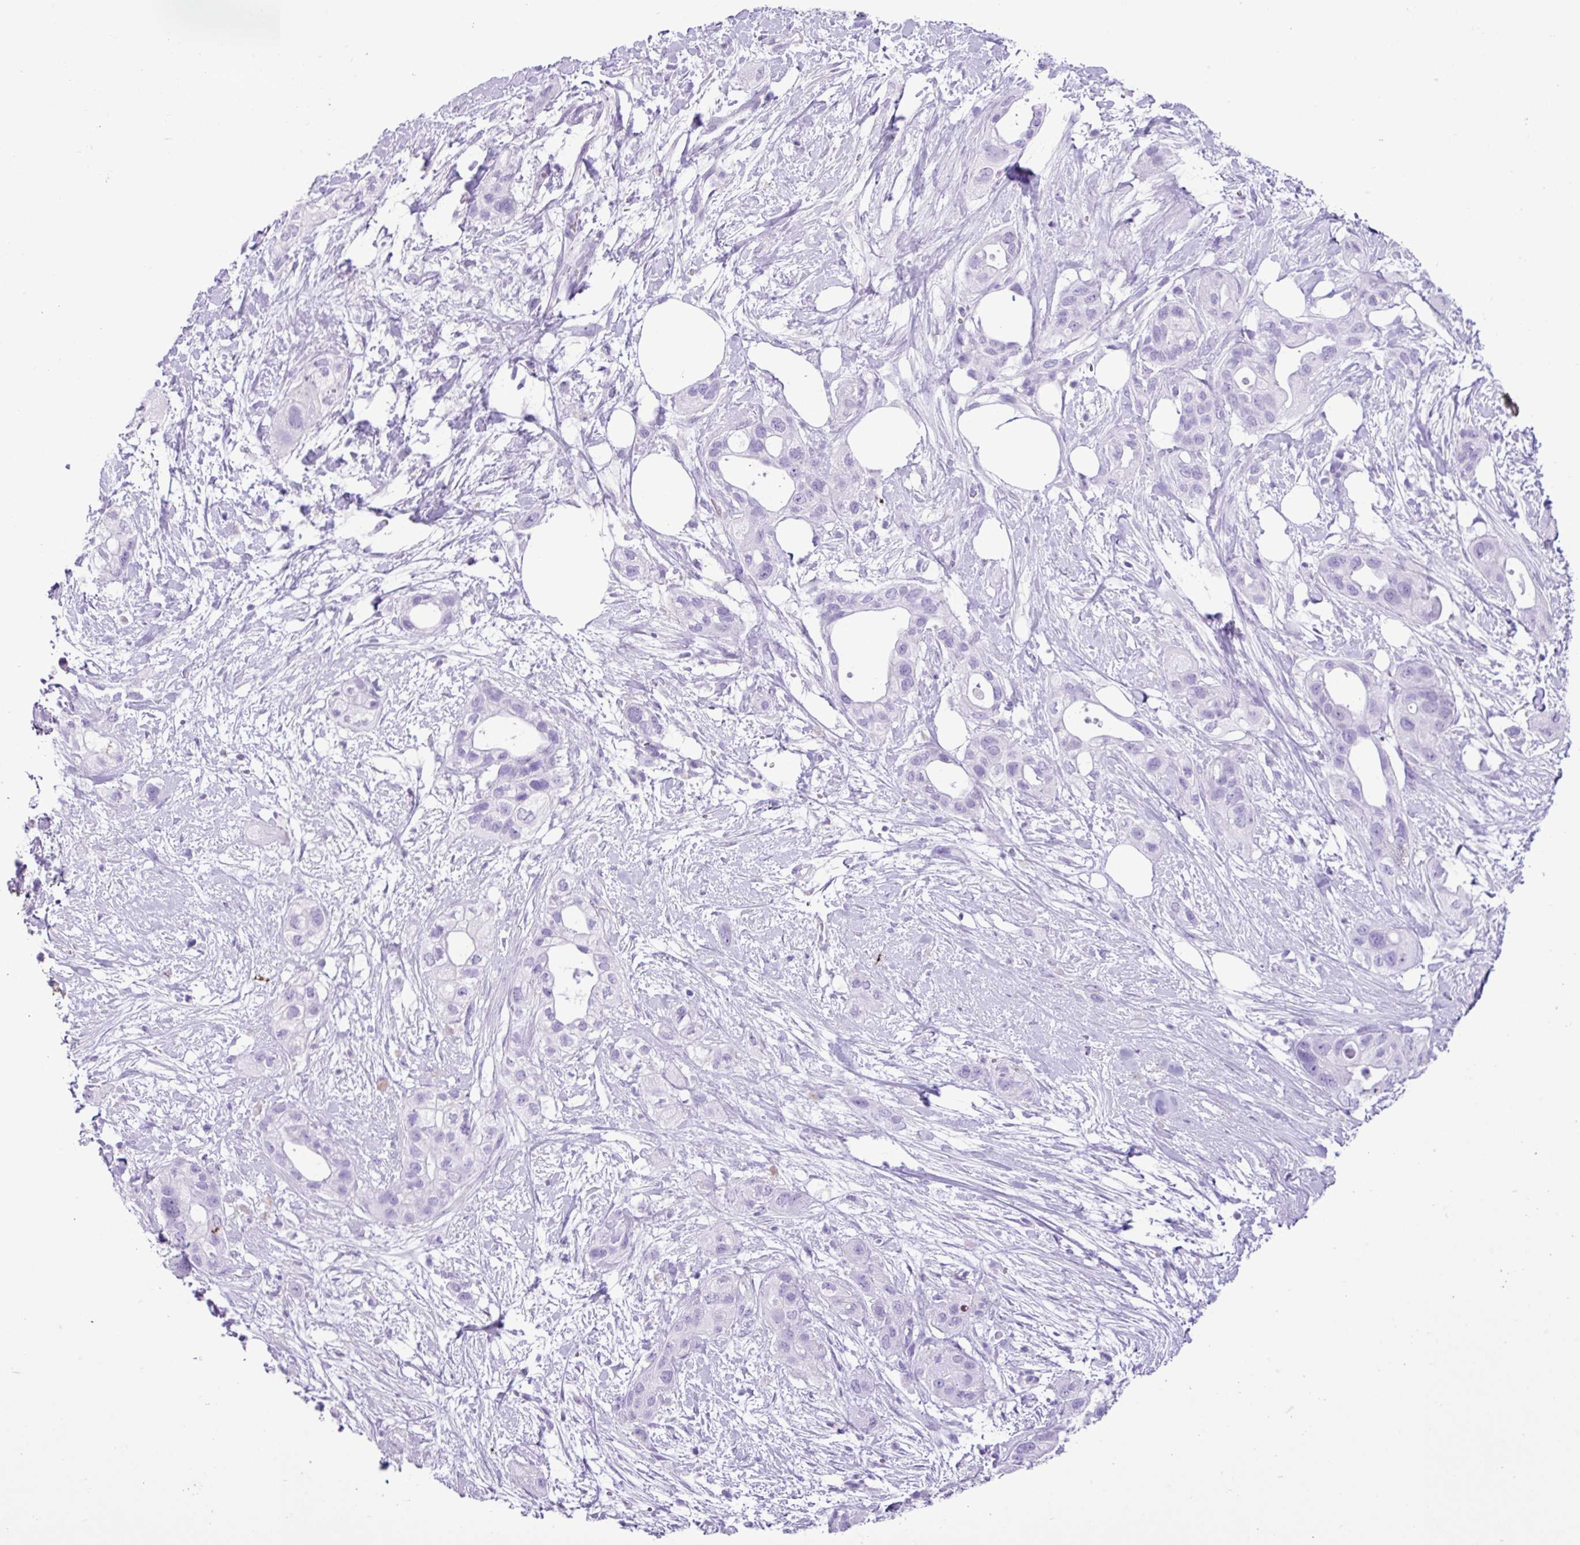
{"staining": {"intensity": "negative", "quantity": "none", "location": "none"}, "tissue": "pancreatic cancer", "cell_type": "Tumor cells", "image_type": "cancer", "snomed": [{"axis": "morphology", "description": "Adenocarcinoma, NOS"}, {"axis": "topography", "description": "Pancreas"}], "caption": "The micrograph reveals no staining of tumor cells in pancreatic cancer (adenocarcinoma).", "gene": "ZSCAN5A", "patient": {"sex": "male", "age": 44}}